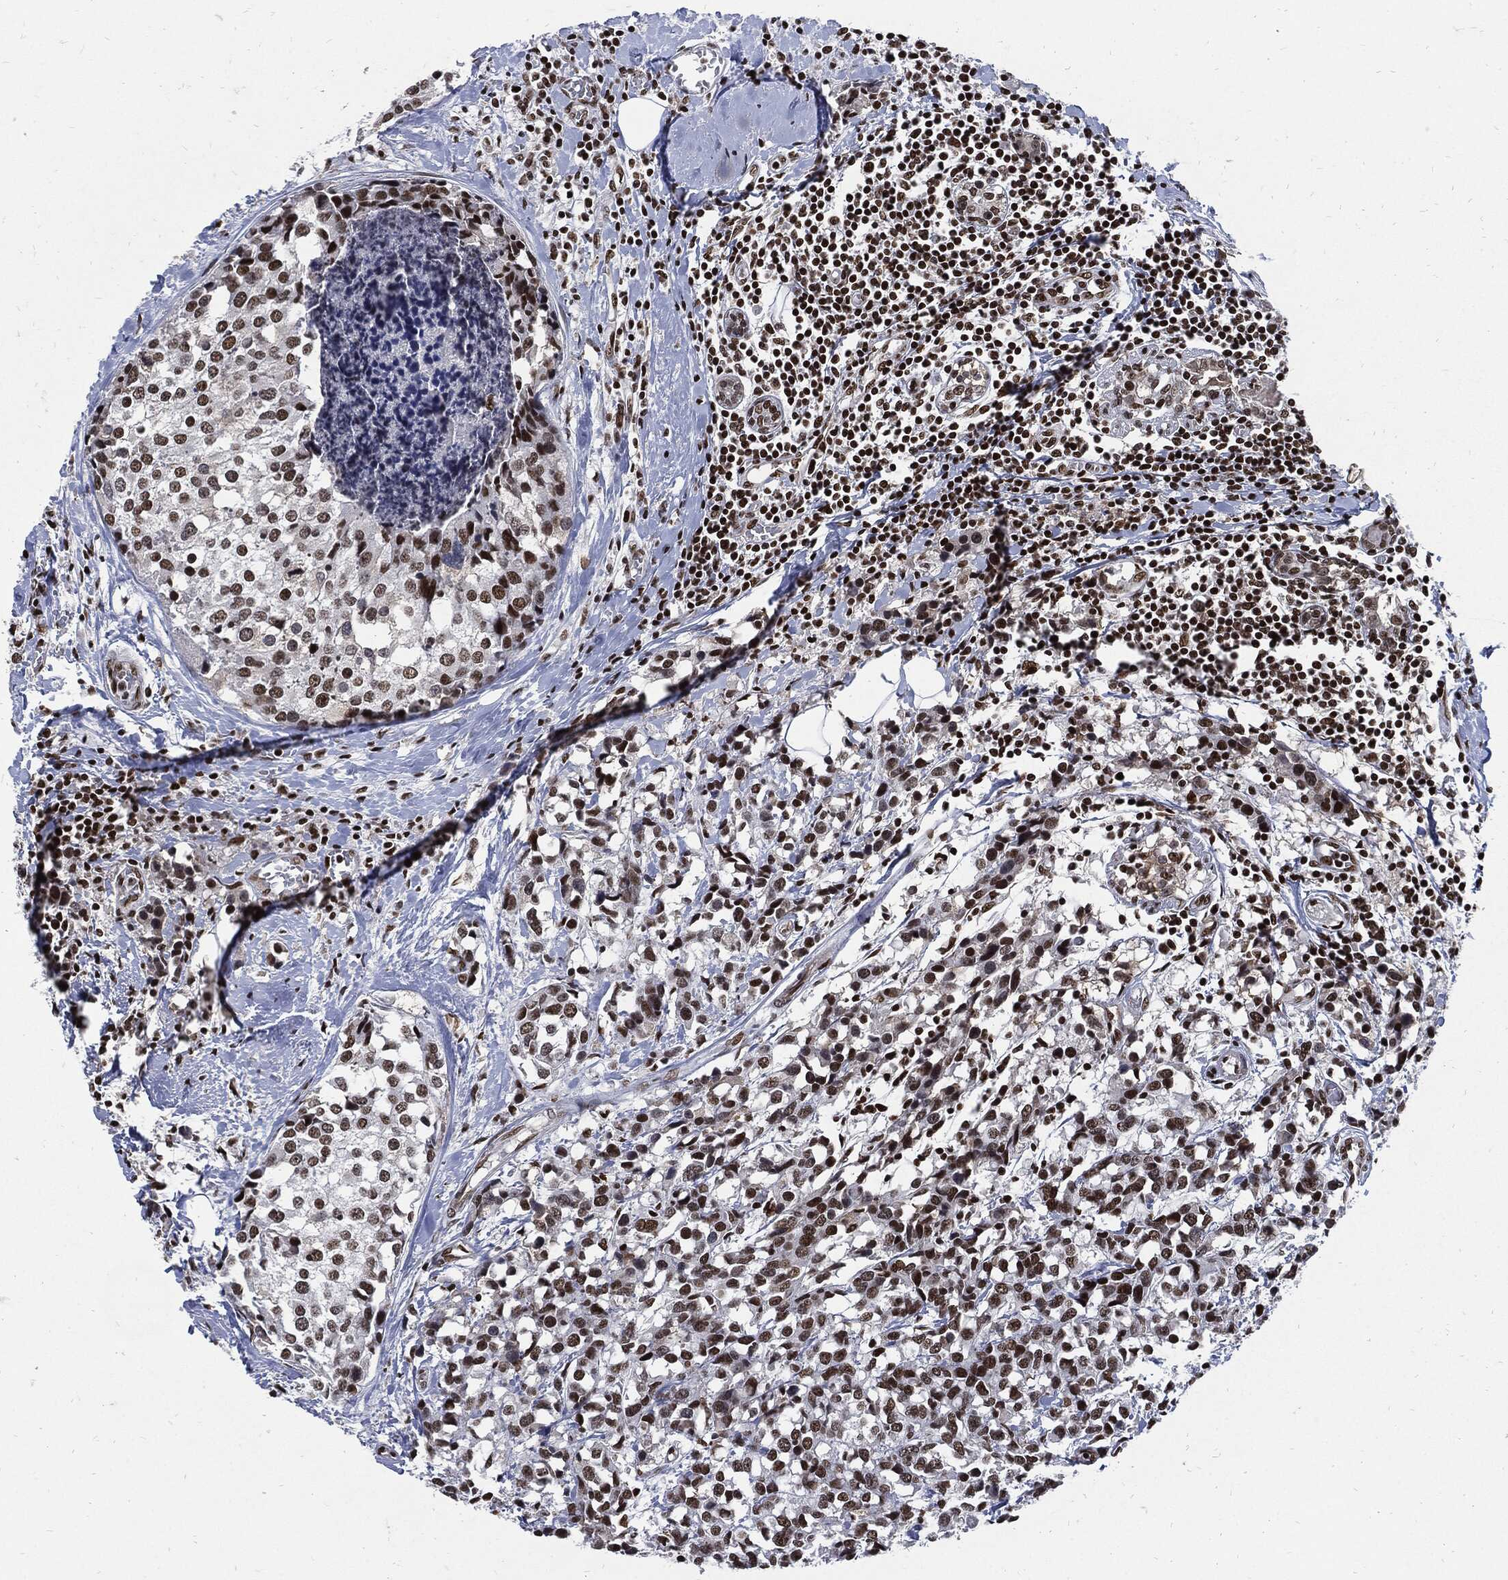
{"staining": {"intensity": "moderate", "quantity": ">75%", "location": "nuclear"}, "tissue": "breast cancer", "cell_type": "Tumor cells", "image_type": "cancer", "snomed": [{"axis": "morphology", "description": "Lobular carcinoma"}, {"axis": "topography", "description": "Breast"}], "caption": "Protein staining of breast cancer (lobular carcinoma) tissue shows moderate nuclear staining in about >75% of tumor cells.", "gene": "TERF2", "patient": {"sex": "female", "age": 59}}